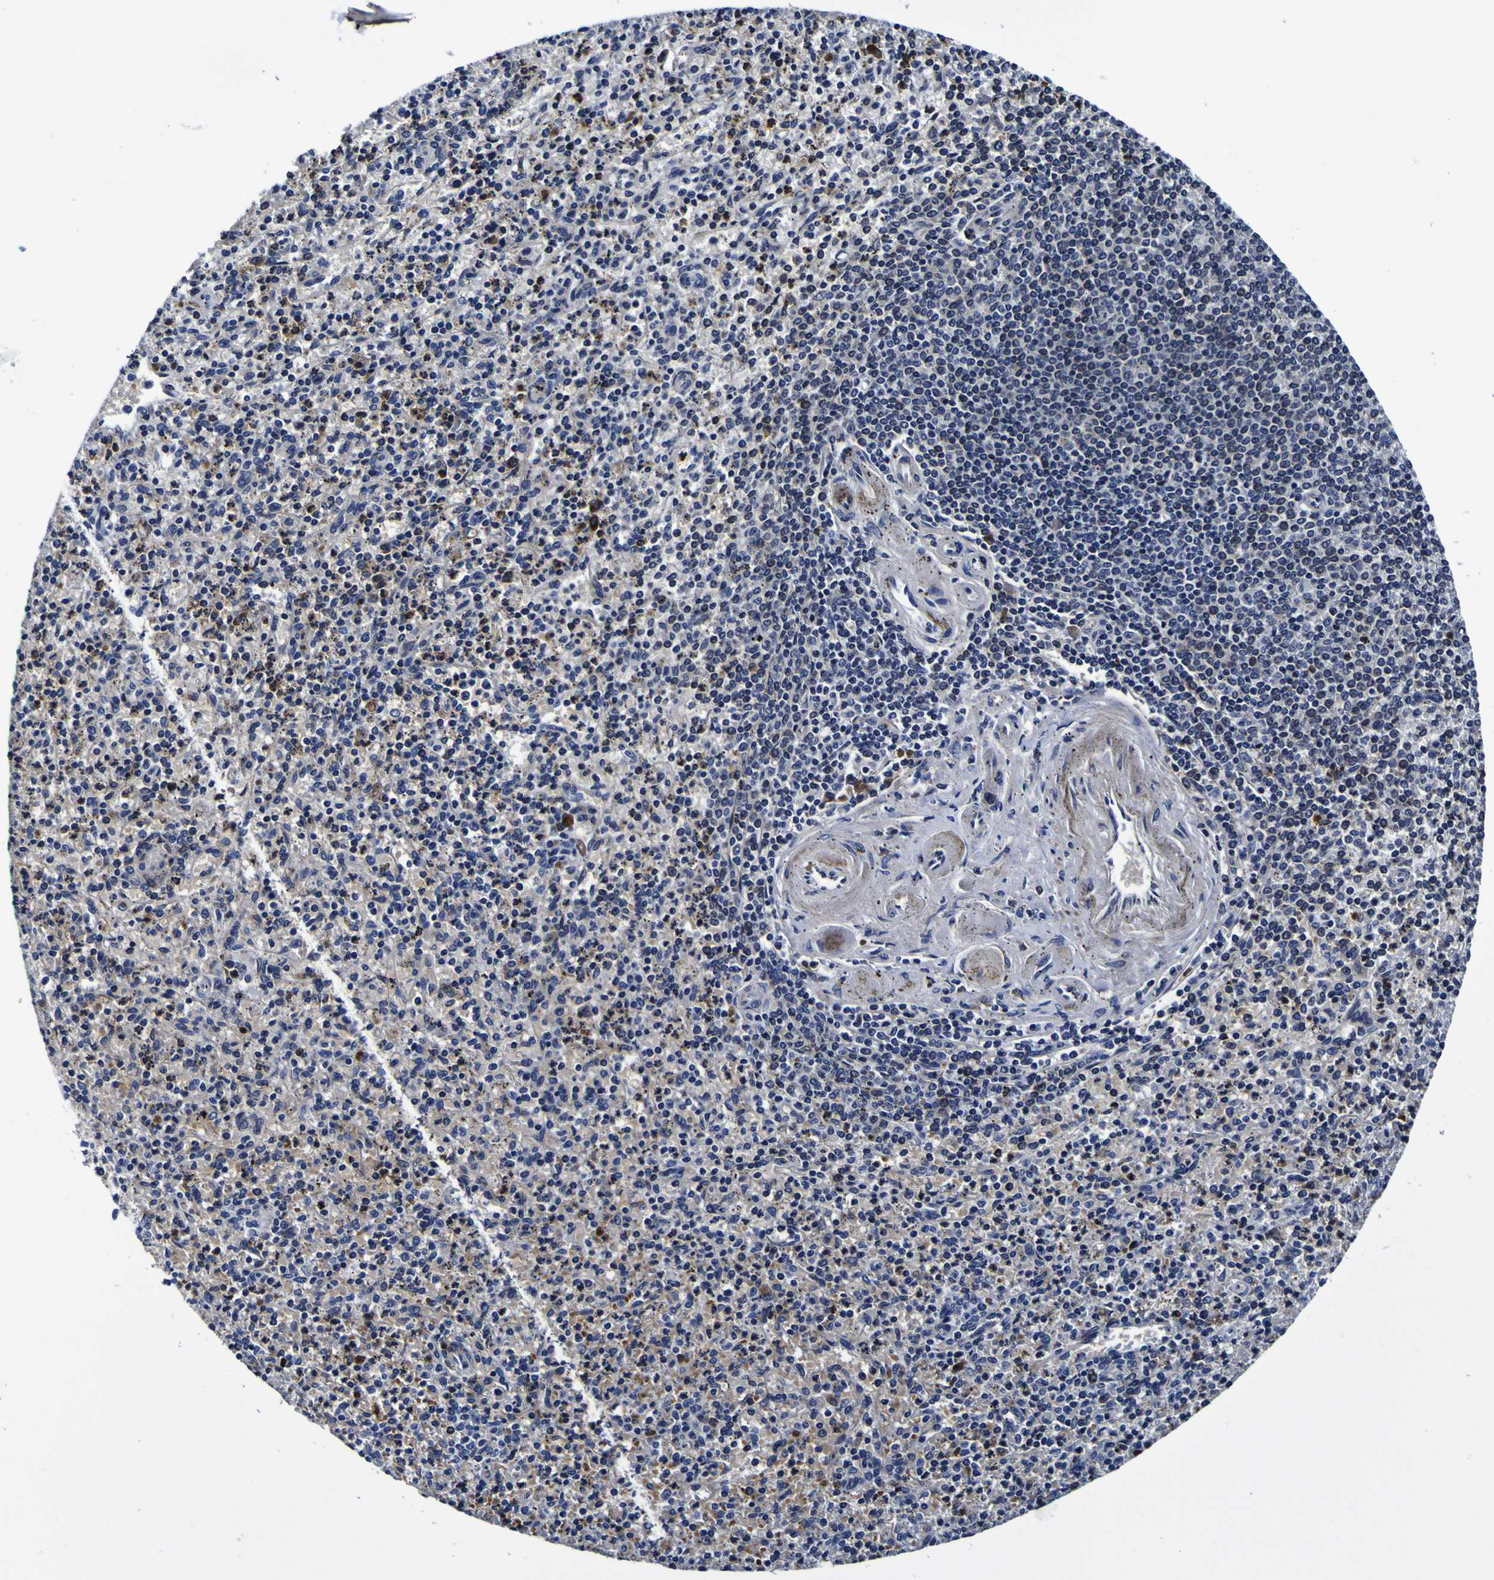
{"staining": {"intensity": "strong", "quantity": "<25%", "location": "cytoplasmic/membranous"}, "tissue": "spleen", "cell_type": "Cells in red pulp", "image_type": "normal", "snomed": [{"axis": "morphology", "description": "Normal tissue, NOS"}, {"axis": "topography", "description": "Spleen"}], "caption": "The image reveals immunohistochemical staining of benign spleen. There is strong cytoplasmic/membranous expression is appreciated in approximately <25% of cells in red pulp.", "gene": "PDLIM4", "patient": {"sex": "male", "age": 72}}